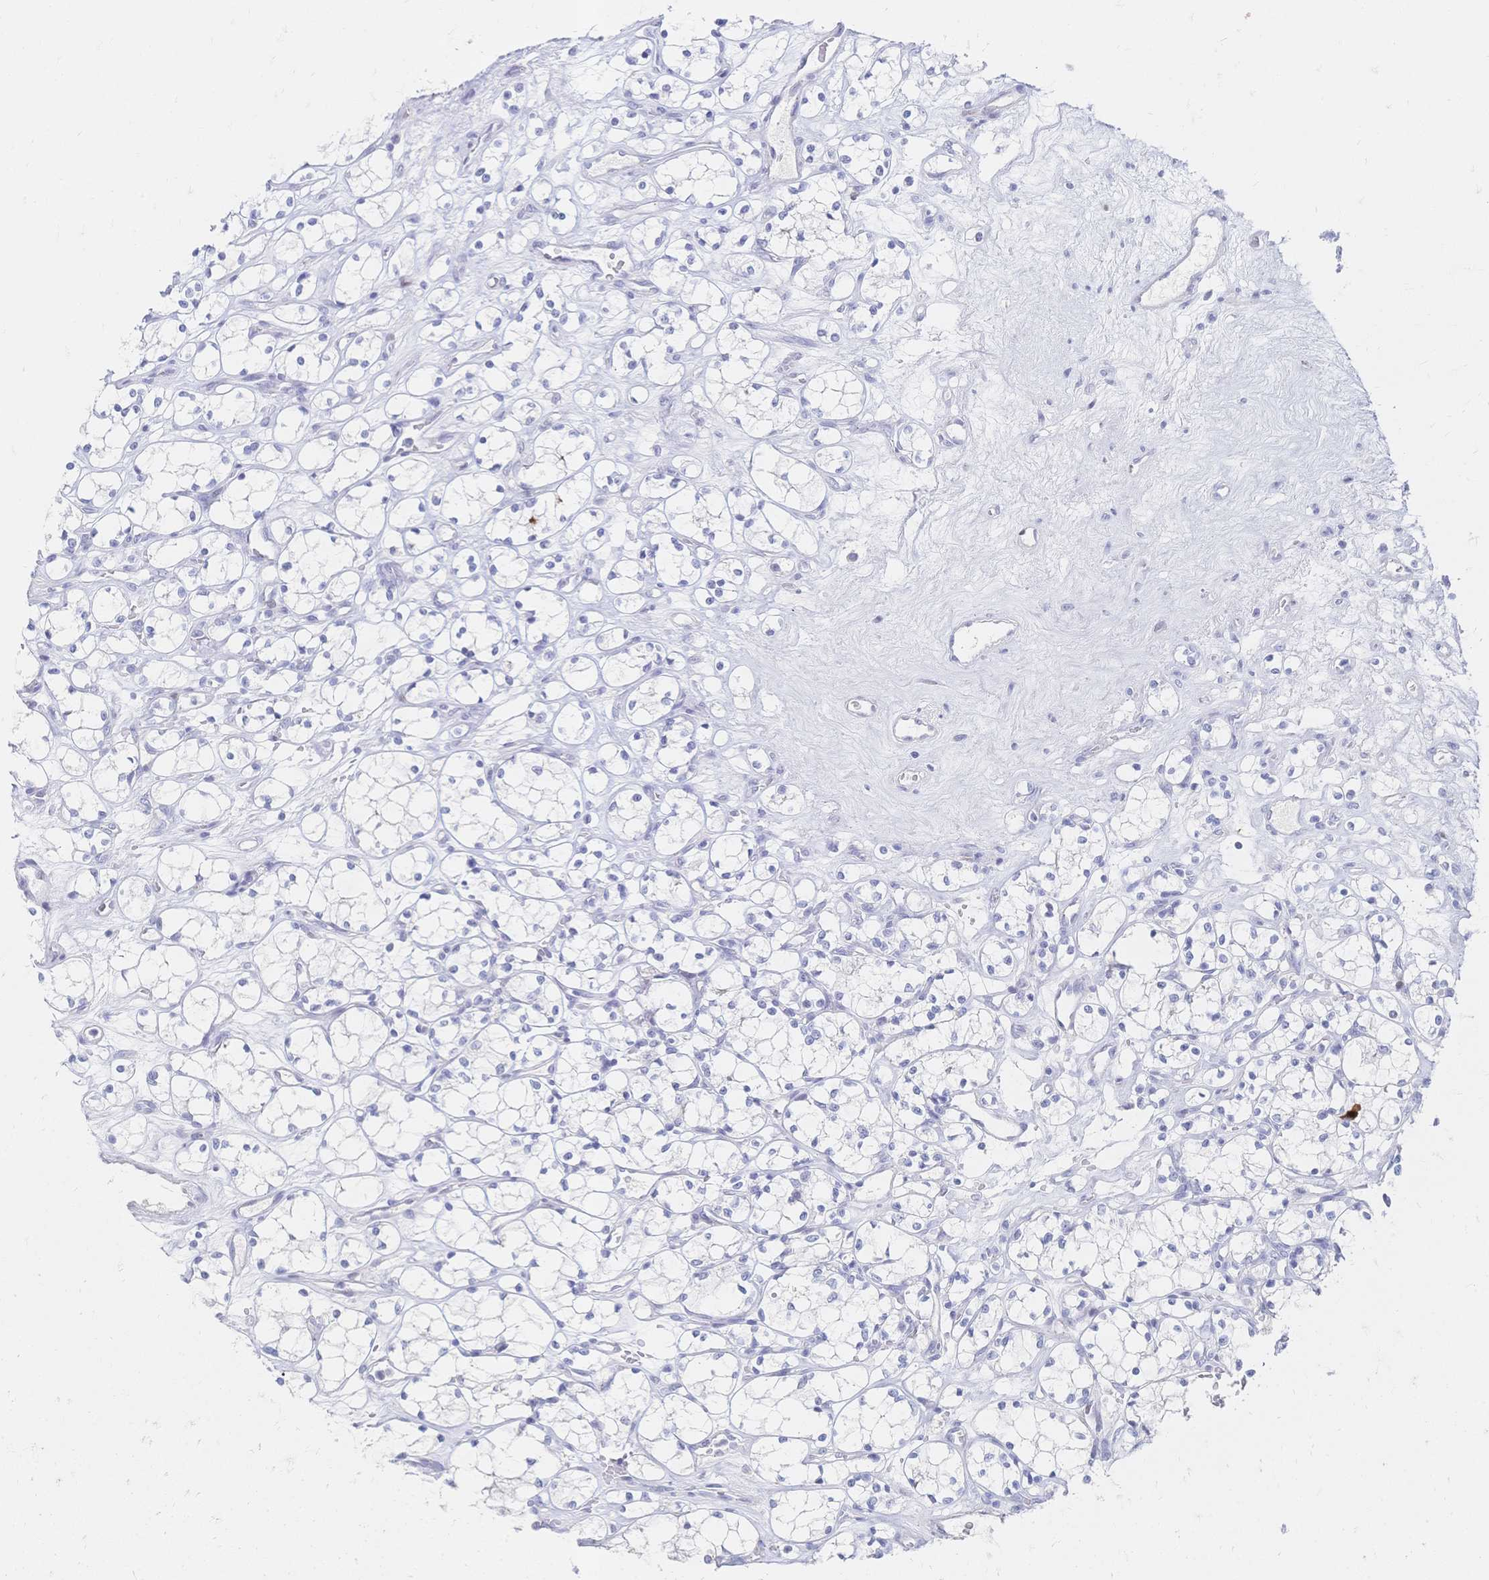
{"staining": {"intensity": "negative", "quantity": "none", "location": "none"}, "tissue": "renal cancer", "cell_type": "Tumor cells", "image_type": "cancer", "snomed": [{"axis": "morphology", "description": "Adenocarcinoma, NOS"}, {"axis": "topography", "description": "Kidney"}], "caption": "DAB (3,3'-diaminobenzidine) immunohistochemical staining of human renal cancer (adenocarcinoma) demonstrates no significant expression in tumor cells.", "gene": "PSORS1C2", "patient": {"sex": "female", "age": 69}}